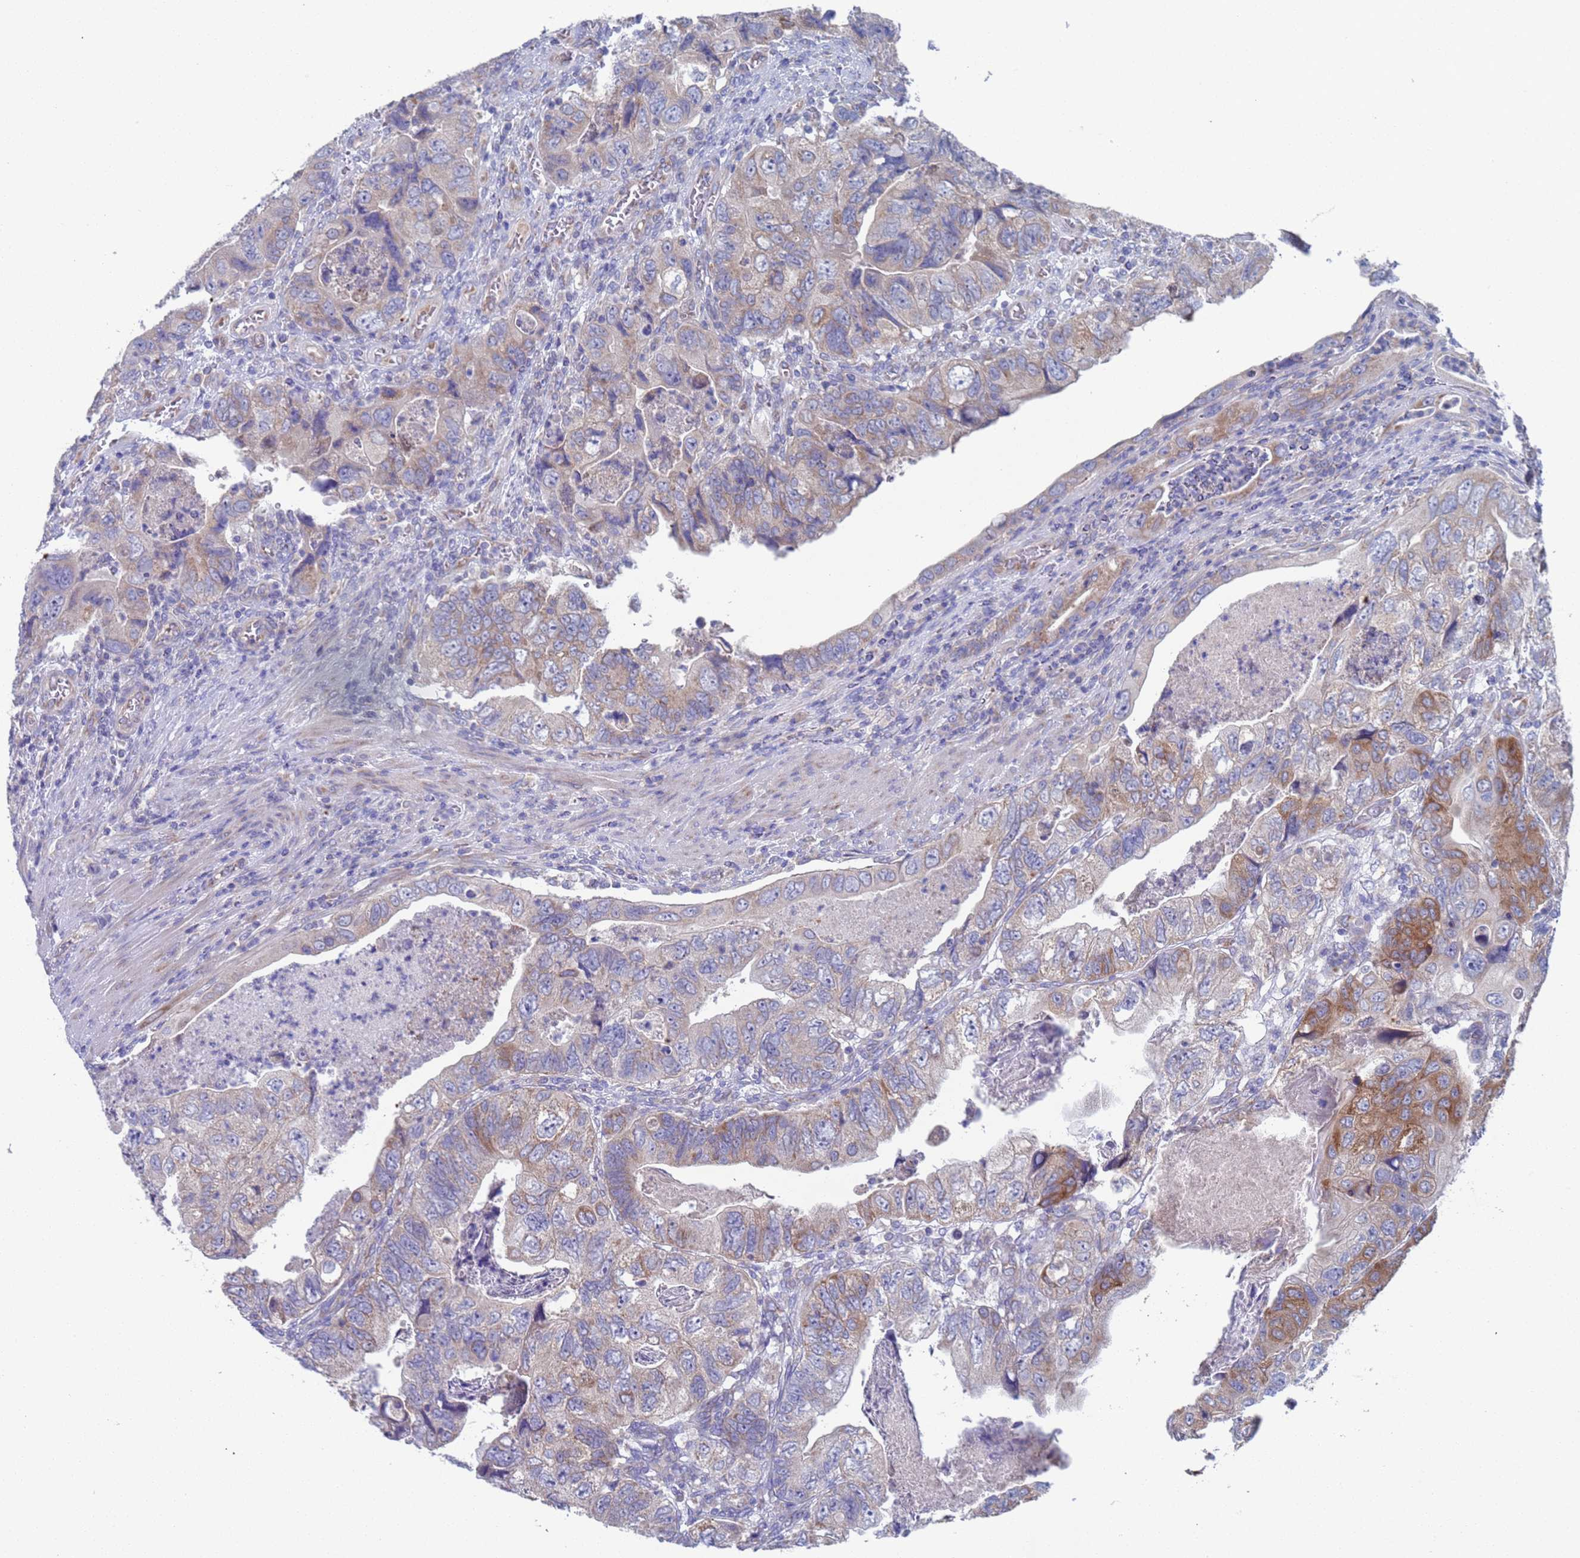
{"staining": {"intensity": "weak", "quantity": "25%-75%", "location": "cytoplasmic/membranous"}, "tissue": "colorectal cancer", "cell_type": "Tumor cells", "image_type": "cancer", "snomed": [{"axis": "morphology", "description": "Adenocarcinoma, NOS"}, {"axis": "topography", "description": "Rectum"}], "caption": "This micrograph shows immunohistochemistry (IHC) staining of adenocarcinoma (colorectal), with low weak cytoplasmic/membranous staining in about 25%-75% of tumor cells.", "gene": "PET117", "patient": {"sex": "male", "age": 63}}